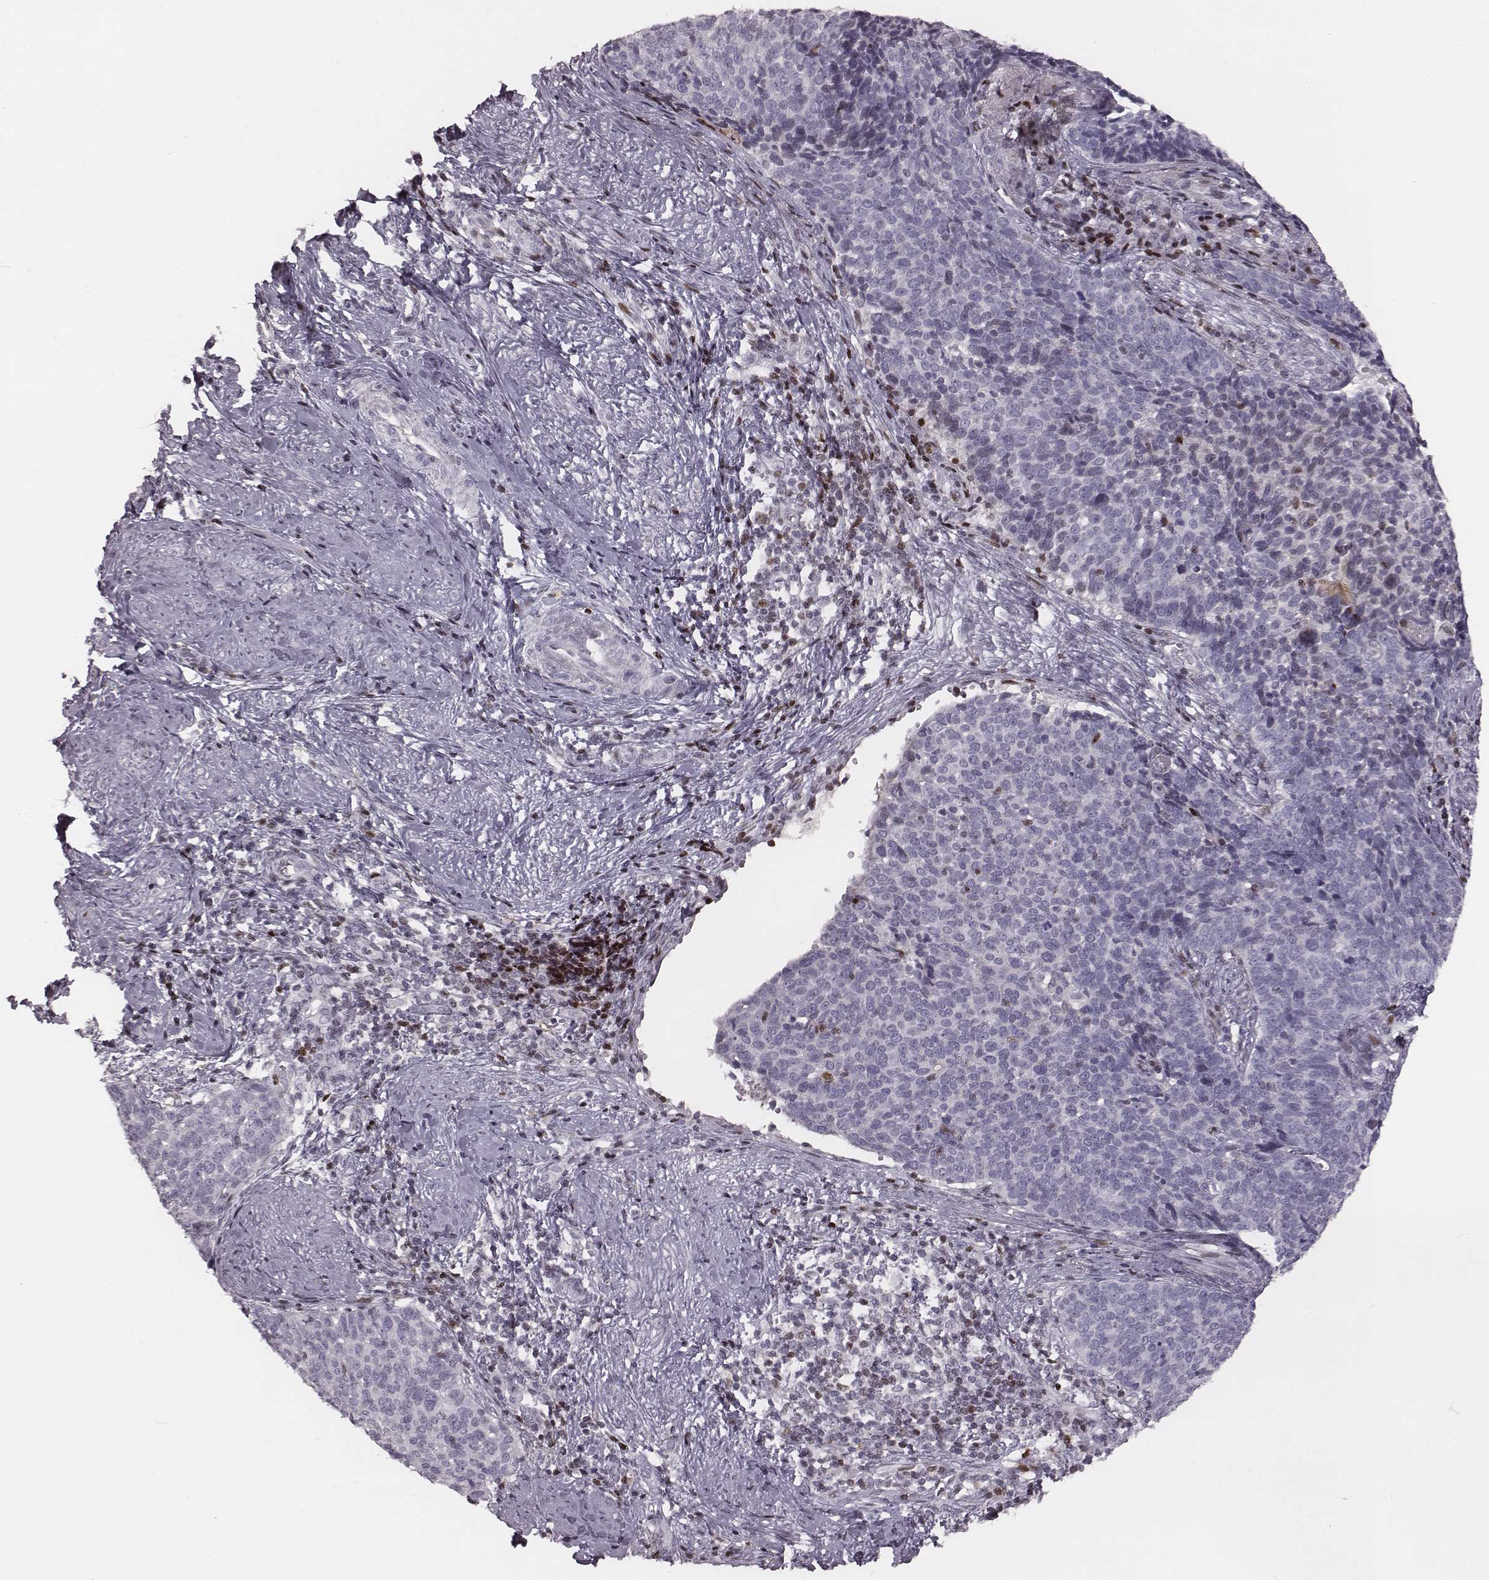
{"staining": {"intensity": "negative", "quantity": "none", "location": "none"}, "tissue": "cervical cancer", "cell_type": "Tumor cells", "image_type": "cancer", "snomed": [{"axis": "morphology", "description": "Squamous cell carcinoma, NOS"}, {"axis": "topography", "description": "Cervix"}], "caption": "Immunohistochemistry (IHC) histopathology image of human cervical cancer (squamous cell carcinoma) stained for a protein (brown), which demonstrates no positivity in tumor cells. Nuclei are stained in blue.", "gene": "NDC1", "patient": {"sex": "female", "age": 39}}